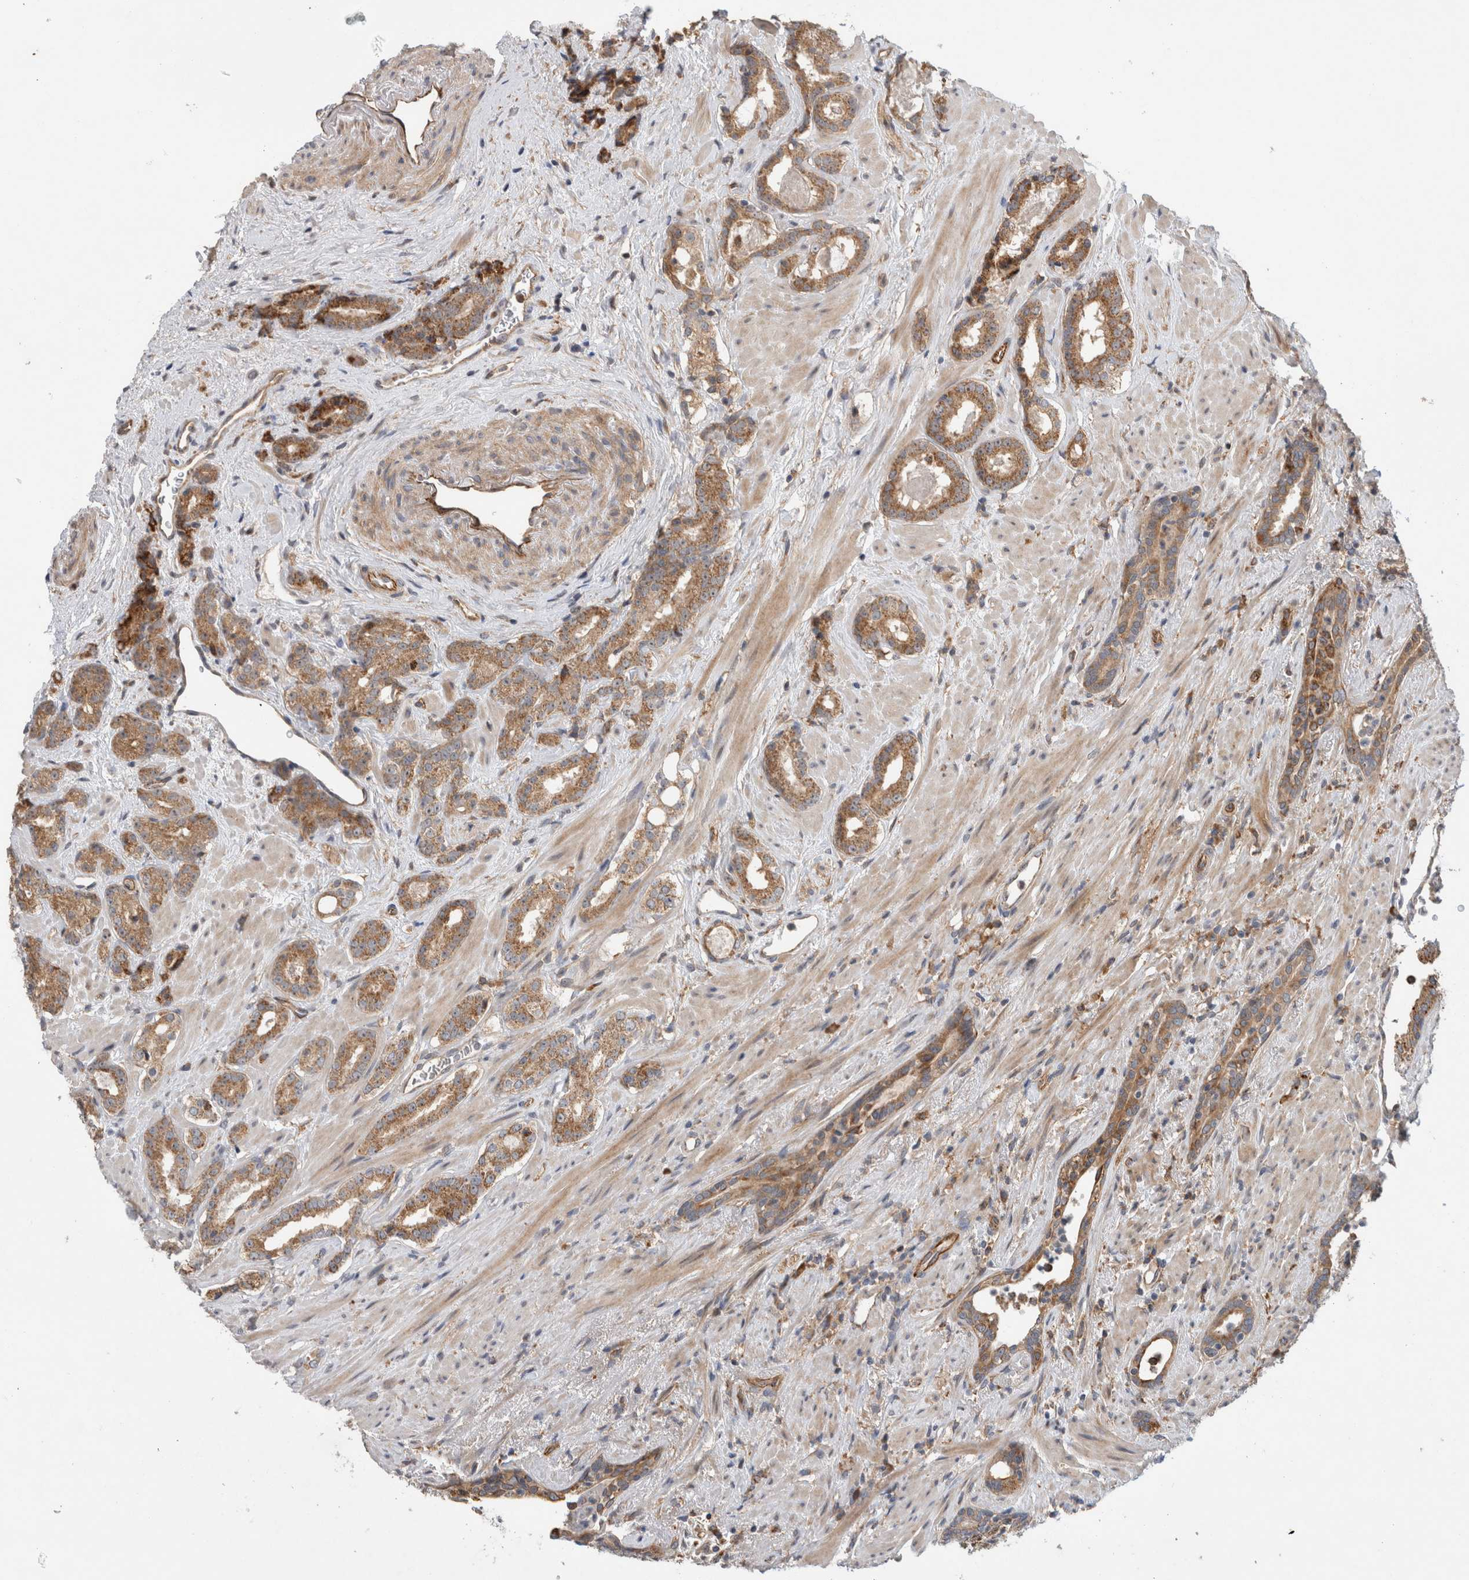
{"staining": {"intensity": "moderate", "quantity": ">75%", "location": "cytoplasmic/membranous"}, "tissue": "prostate cancer", "cell_type": "Tumor cells", "image_type": "cancer", "snomed": [{"axis": "morphology", "description": "Adenocarcinoma, High grade"}, {"axis": "topography", "description": "Prostate"}], "caption": "Prostate cancer (high-grade adenocarcinoma) tissue demonstrates moderate cytoplasmic/membranous positivity in about >75% of tumor cells, visualized by immunohistochemistry.", "gene": "ADGRL3", "patient": {"sex": "male", "age": 71}}